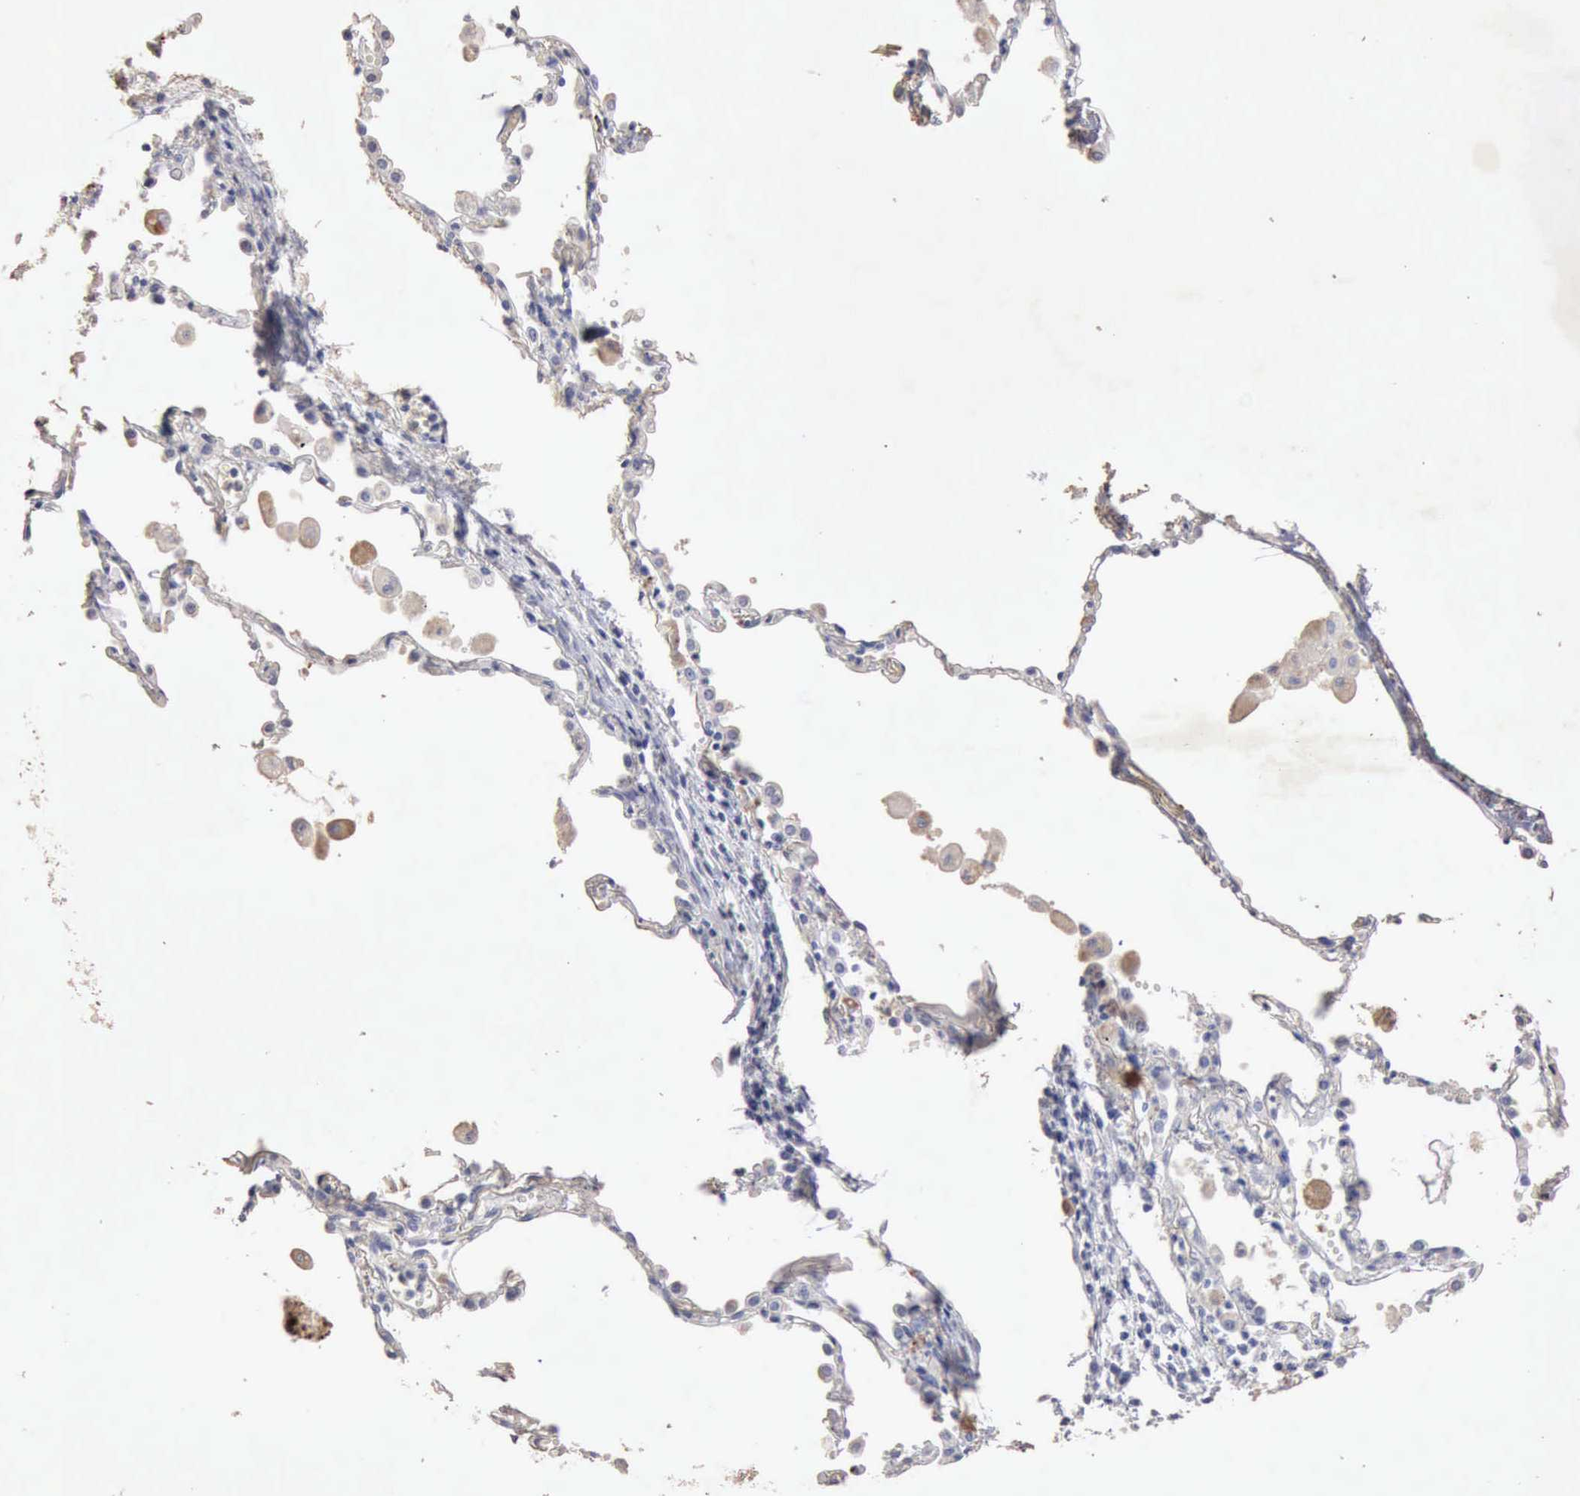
{"staining": {"intensity": "negative", "quantity": "none", "location": "none"}, "tissue": "lung cancer", "cell_type": "Tumor cells", "image_type": "cancer", "snomed": [{"axis": "morphology", "description": "Squamous cell carcinoma, NOS"}, {"axis": "topography", "description": "Lung"}], "caption": "Immunohistochemistry histopathology image of squamous cell carcinoma (lung) stained for a protein (brown), which shows no positivity in tumor cells.", "gene": "KRT6B", "patient": {"sex": "male", "age": 71}}